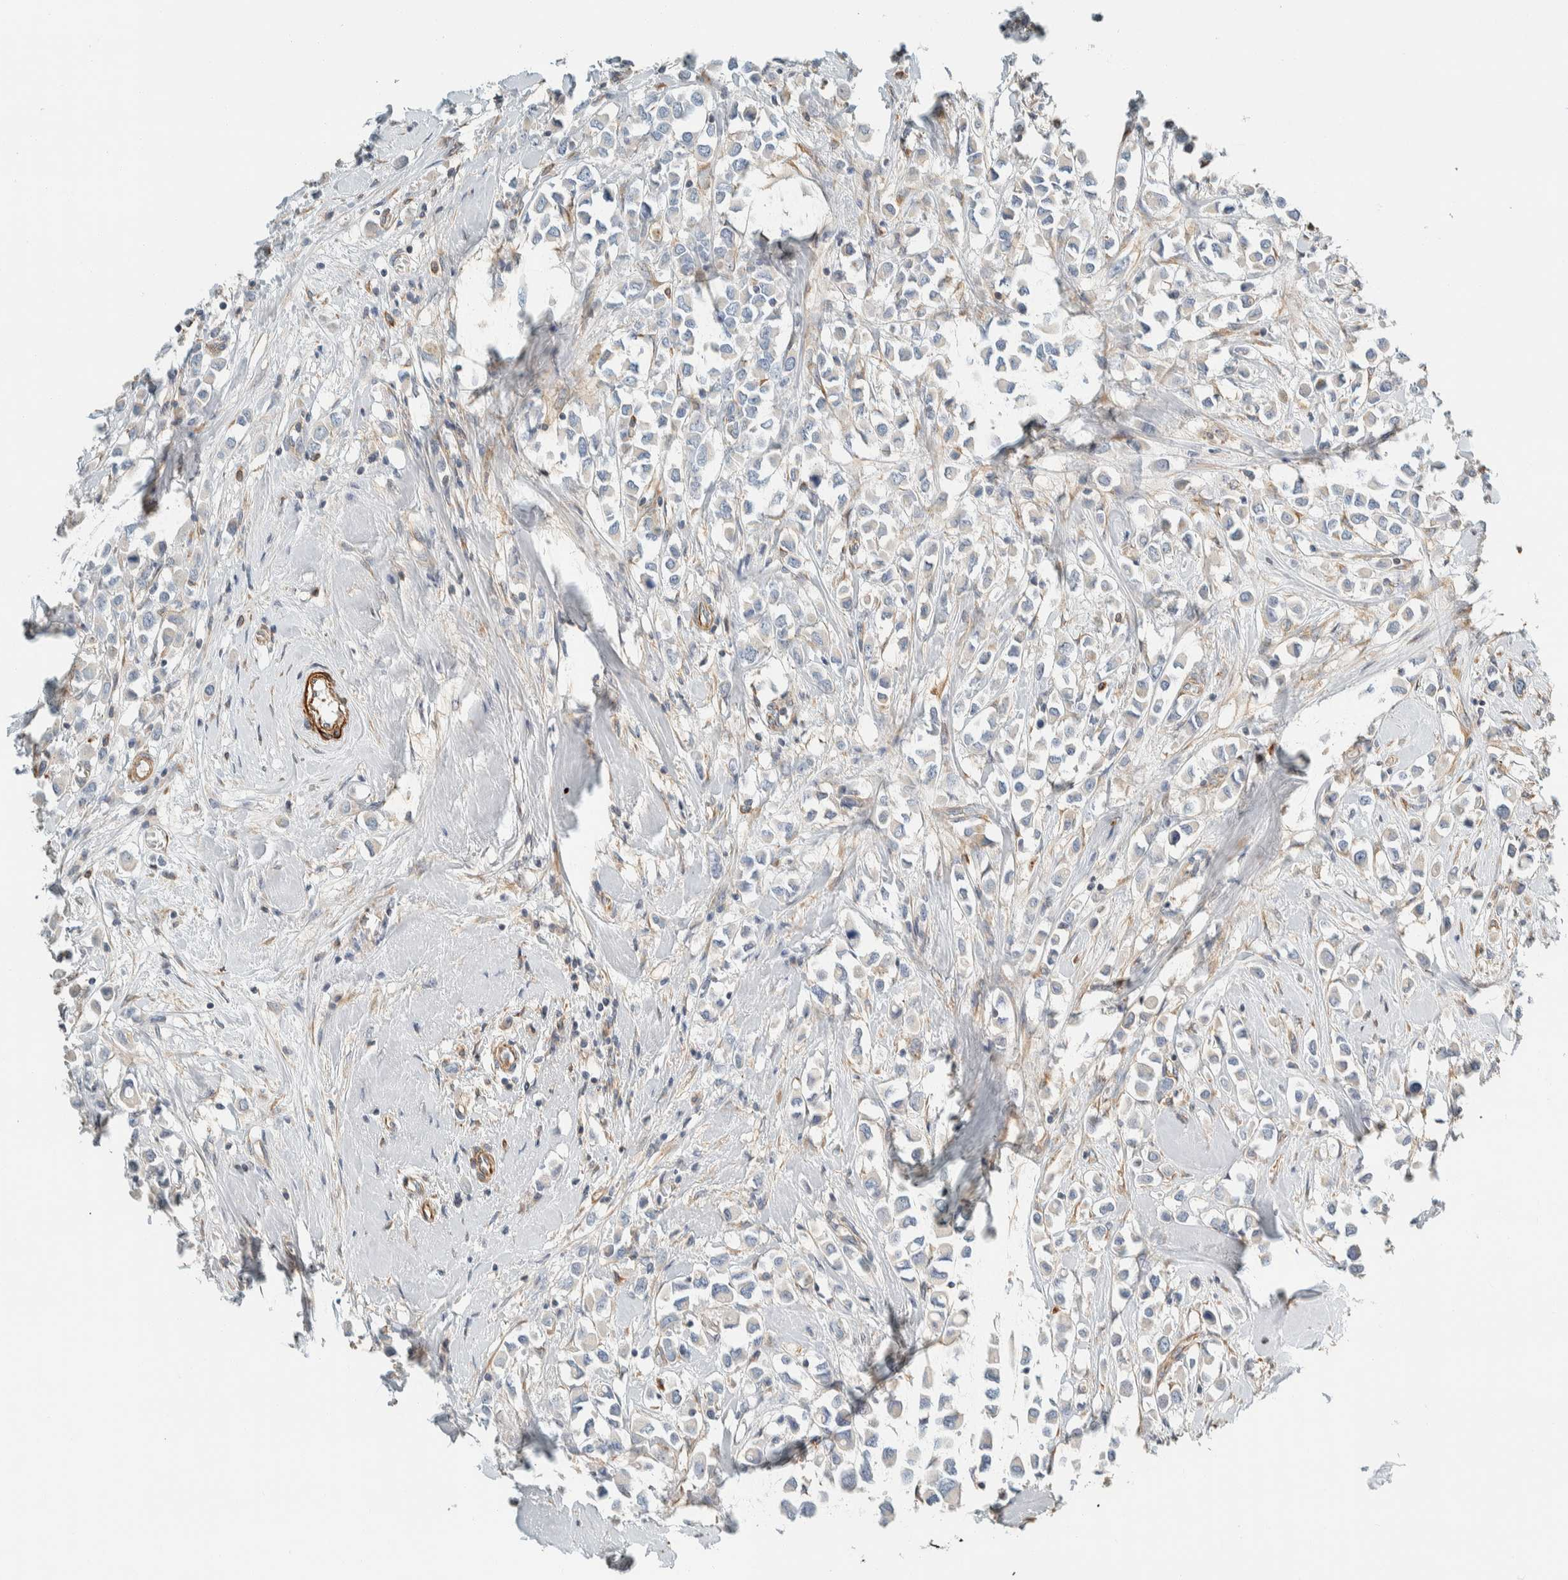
{"staining": {"intensity": "negative", "quantity": "none", "location": "none"}, "tissue": "breast cancer", "cell_type": "Tumor cells", "image_type": "cancer", "snomed": [{"axis": "morphology", "description": "Duct carcinoma"}, {"axis": "topography", "description": "Breast"}], "caption": "A photomicrograph of human invasive ductal carcinoma (breast) is negative for staining in tumor cells.", "gene": "CDR2", "patient": {"sex": "female", "age": 61}}